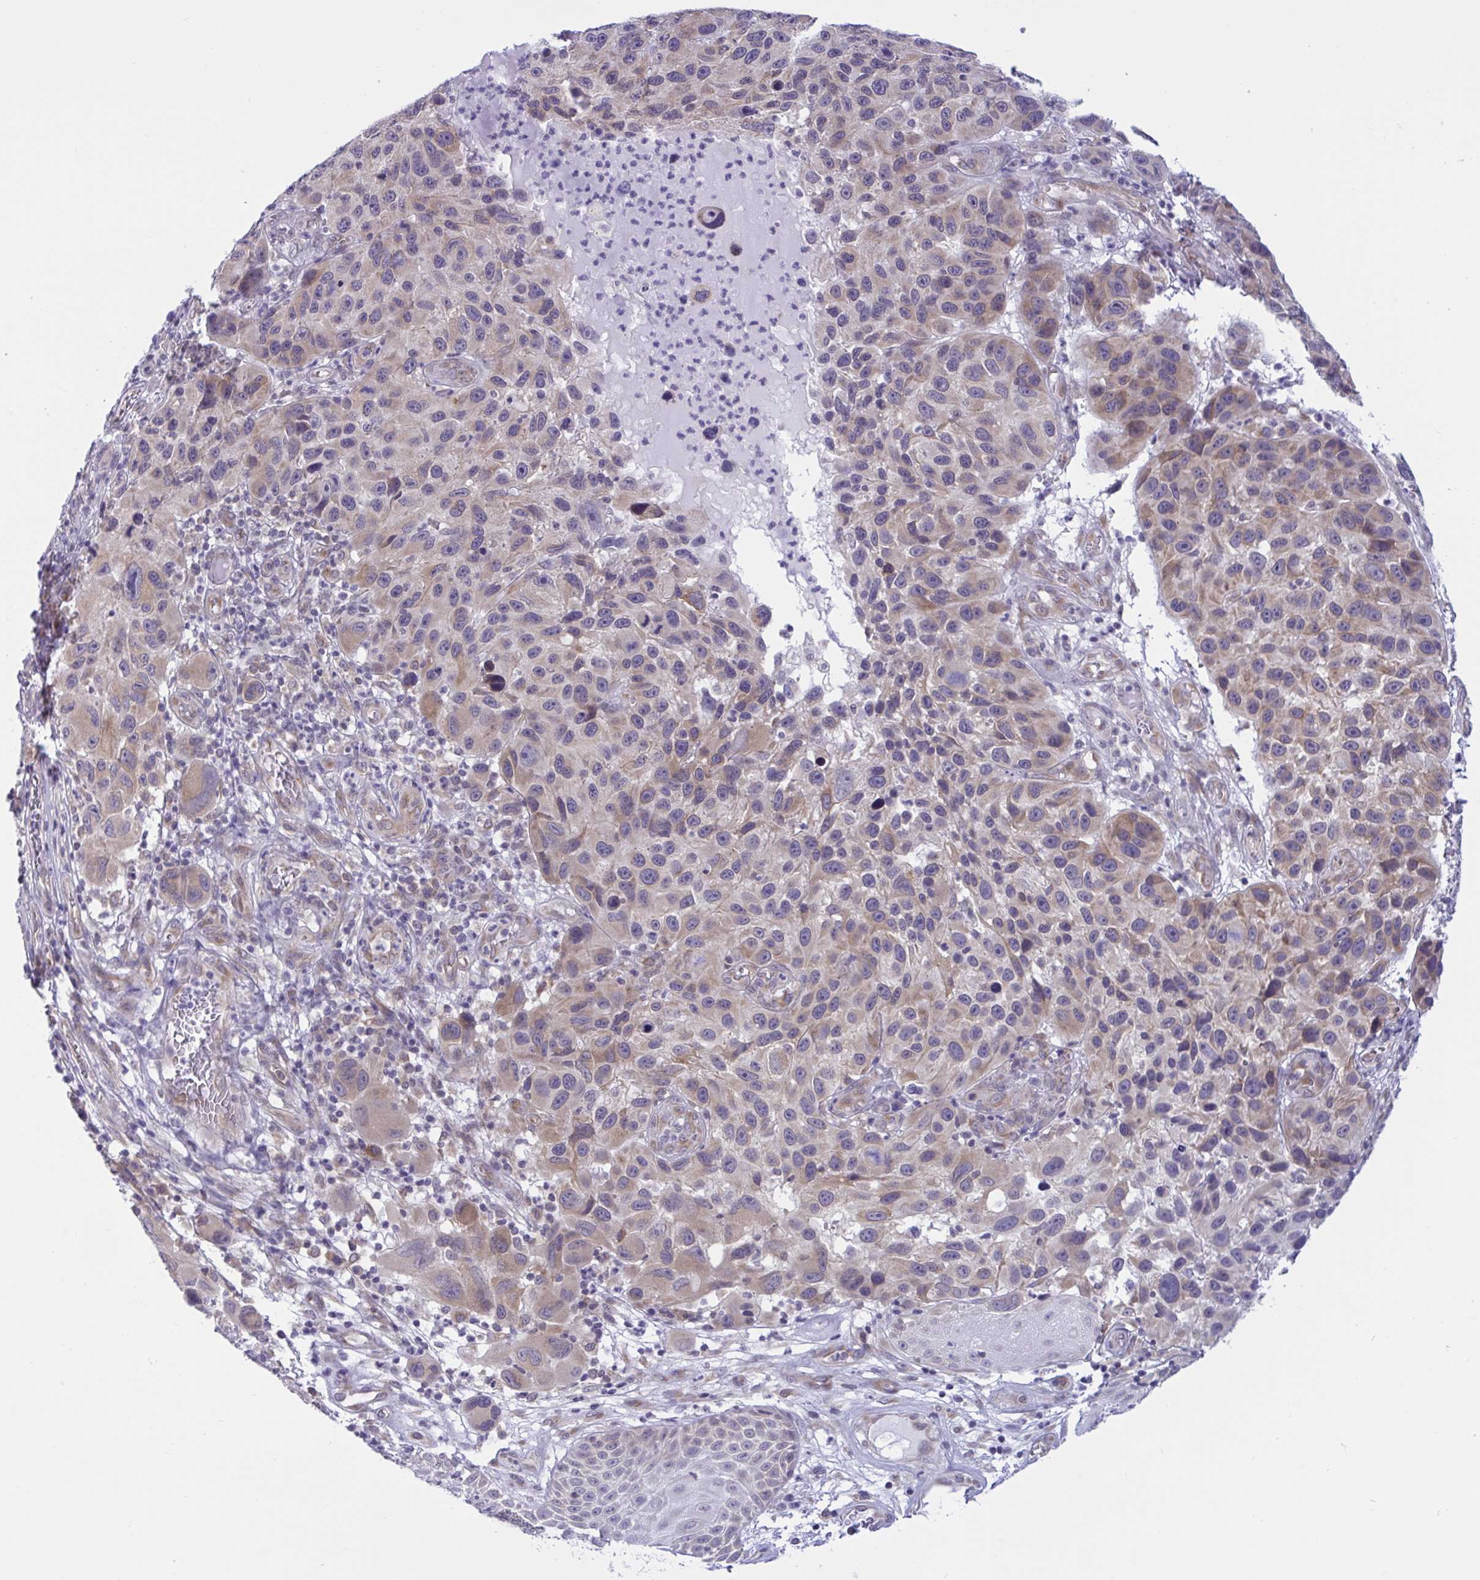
{"staining": {"intensity": "weak", "quantity": "25%-75%", "location": "cytoplasmic/membranous"}, "tissue": "melanoma", "cell_type": "Tumor cells", "image_type": "cancer", "snomed": [{"axis": "morphology", "description": "Malignant melanoma, NOS"}, {"axis": "topography", "description": "Skin"}], "caption": "Human malignant melanoma stained for a protein (brown) reveals weak cytoplasmic/membranous positive positivity in about 25%-75% of tumor cells.", "gene": "CAMLG", "patient": {"sex": "male", "age": 53}}